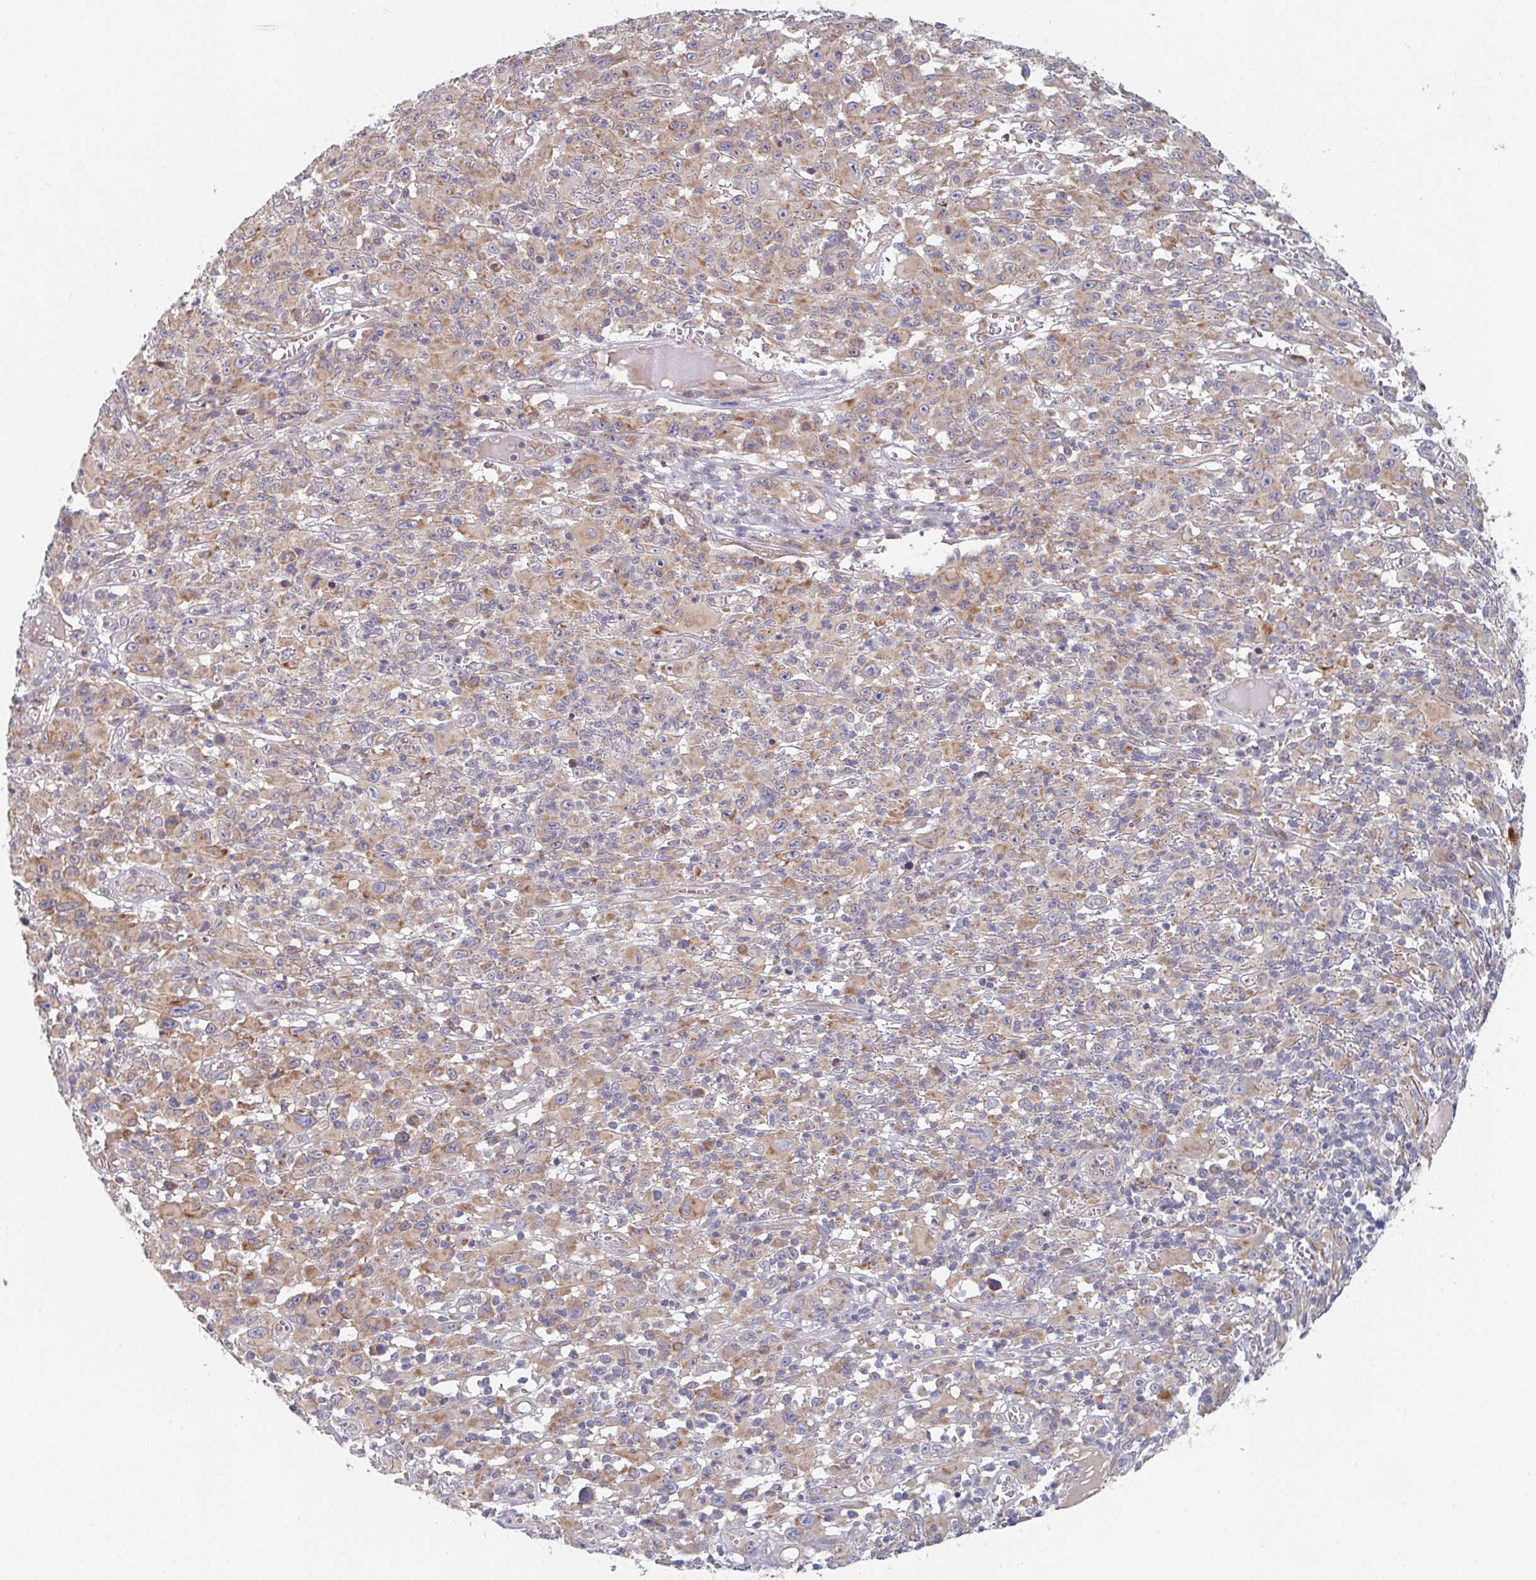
{"staining": {"intensity": "moderate", "quantity": "25%-75%", "location": "cytoplasmic/membranous"}, "tissue": "melanoma", "cell_type": "Tumor cells", "image_type": "cancer", "snomed": [{"axis": "morphology", "description": "Malignant melanoma, NOS"}, {"axis": "topography", "description": "Skin"}], "caption": "There is medium levels of moderate cytoplasmic/membranous expression in tumor cells of malignant melanoma, as demonstrated by immunohistochemical staining (brown color).", "gene": "ELOVL1", "patient": {"sex": "male", "age": 46}}